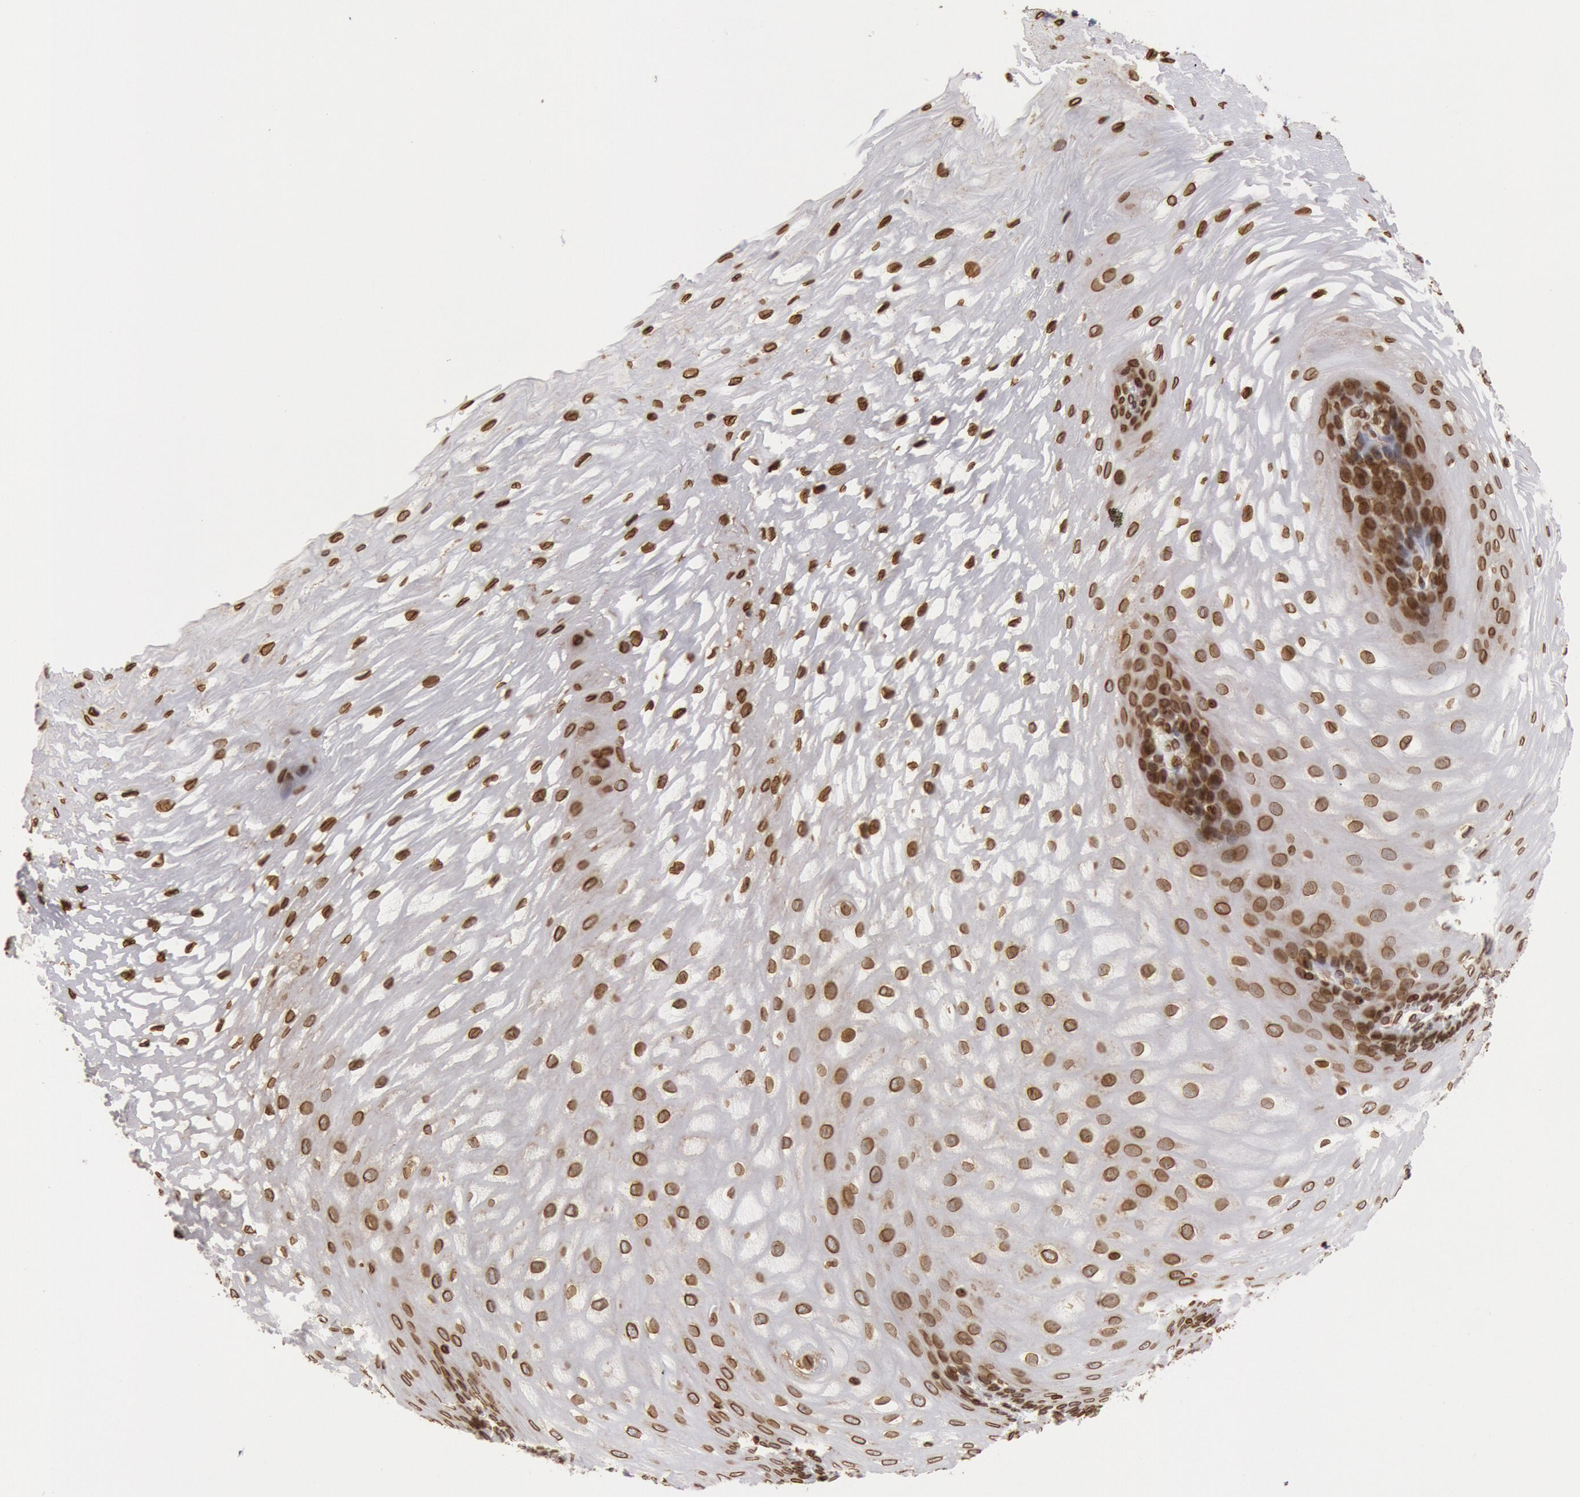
{"staining": {"intensity": "moderate", "quantity": ">75%", "location": "nuclear"}, "tissue": "esophagus", "cell_type": "Squamous epithelial cells", "image_type": "normal", "snomed": [{"axis": "morphology", "description": "Normal tissue, NOS"}, {"axis": "morphology", "description": "Adenocarcinoma, NOS"}, {"axis": "topography", "description": "Esophagus"}, {"axis": "topography", "description": "Stomach"}], "caption": "IHC micrograph of benign esophagus stained for a protein (brown), which reveals medium levels of moderate nuclear positivity in approximately >75% of squamous epithelial cells.", "gene": "SUN2", "patient": {"sex": "male", "age": 62}}